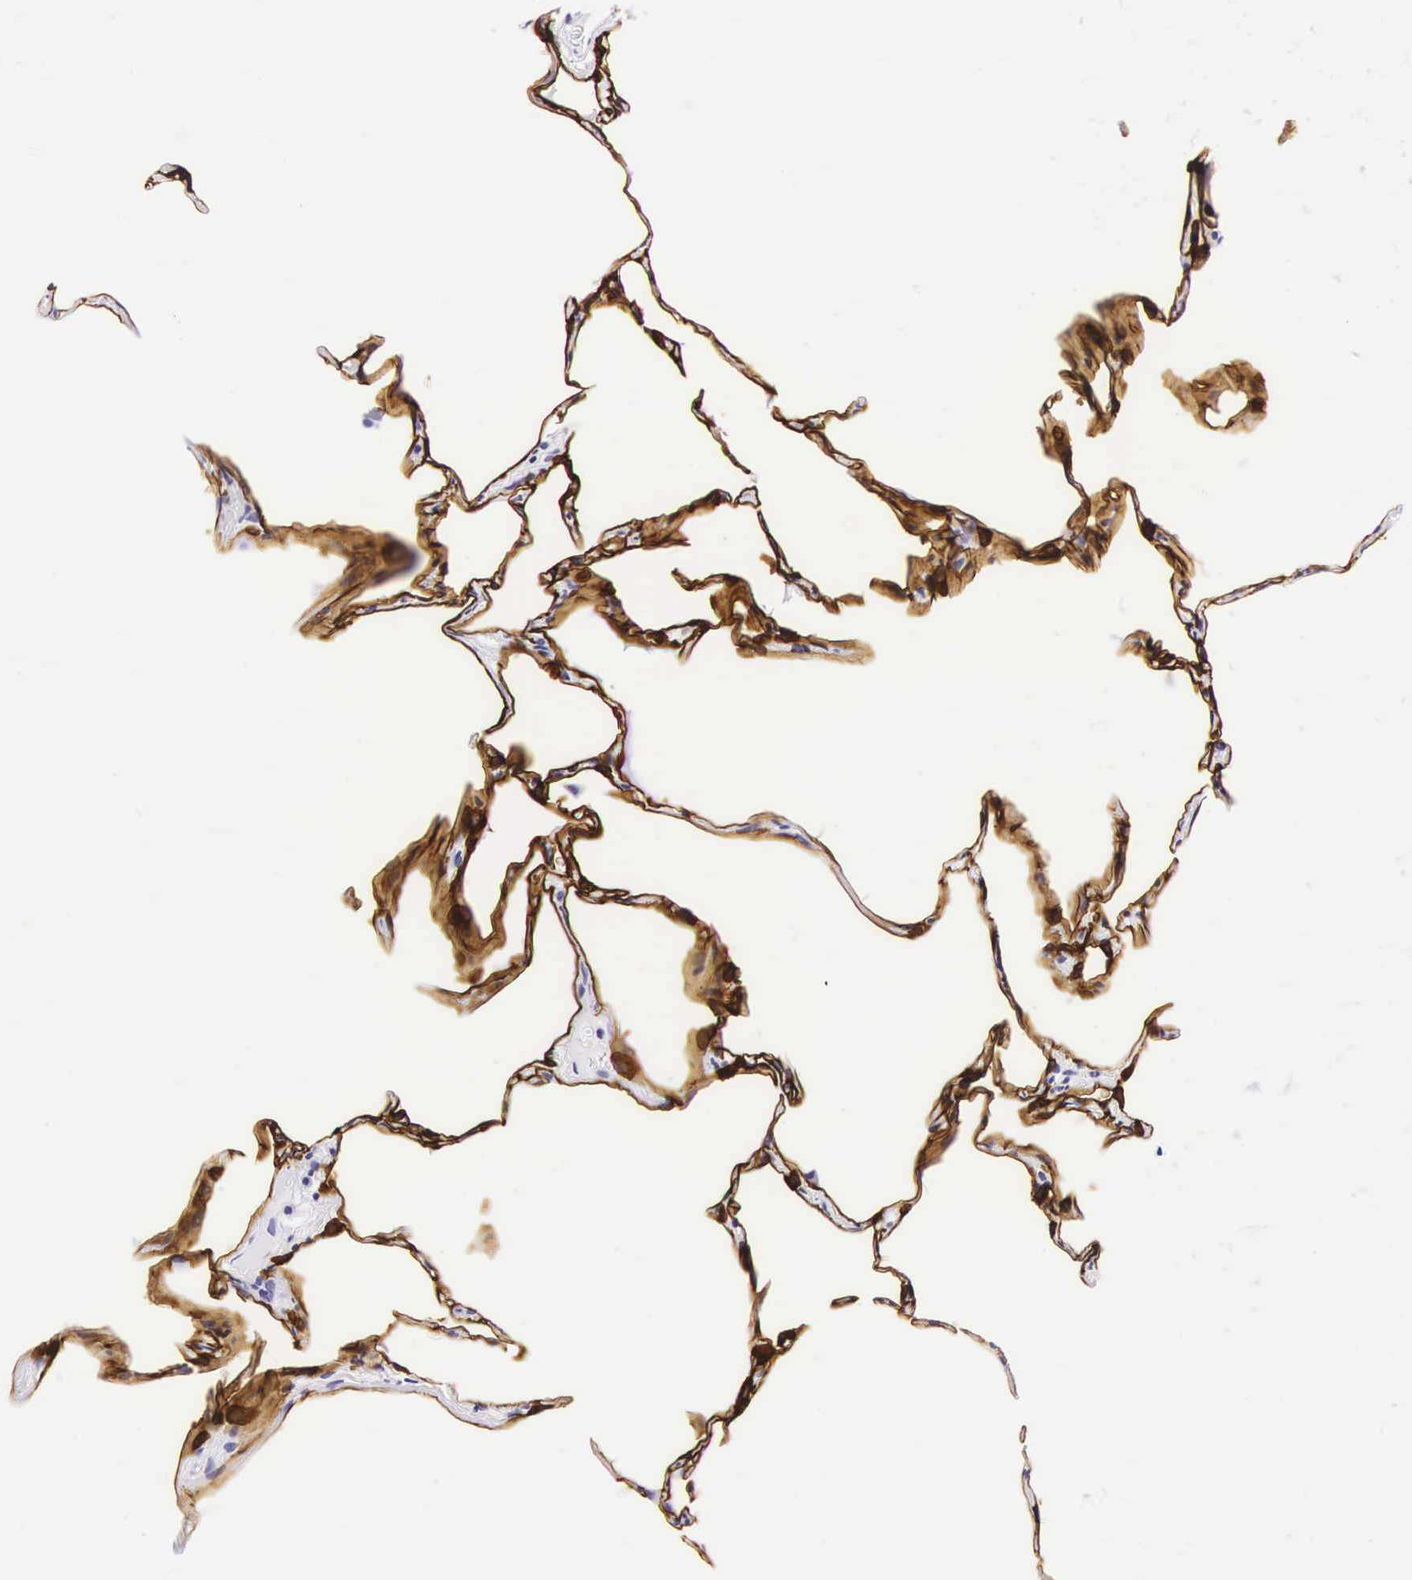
{"staining": {"intensity": "strong", "quantity": ">75%", "location": "cytoplasmic/membranous"}, "tissue": "lung", "cell_type": "Alveolar cells", "image_type": "normal", "snomed": [{"axis": "morphology", "description": "Normal tissue, NOS"}, {"axis": "topography", "description": "Lung"}], "caption": "Immunohistochemical staining of normal lung reveals >75% levels of strong cytoplasmic/membranous protein positivity in approximately >75% of alveolar cells. The protein is stained brown, and the nuclei are stained in blue (DAB (3,3'-diaminobenzidine) IHC with brightfield microscopy, high magnification).", "gene": "KRT18", "patient": {"sex": "female", "age": 75}}